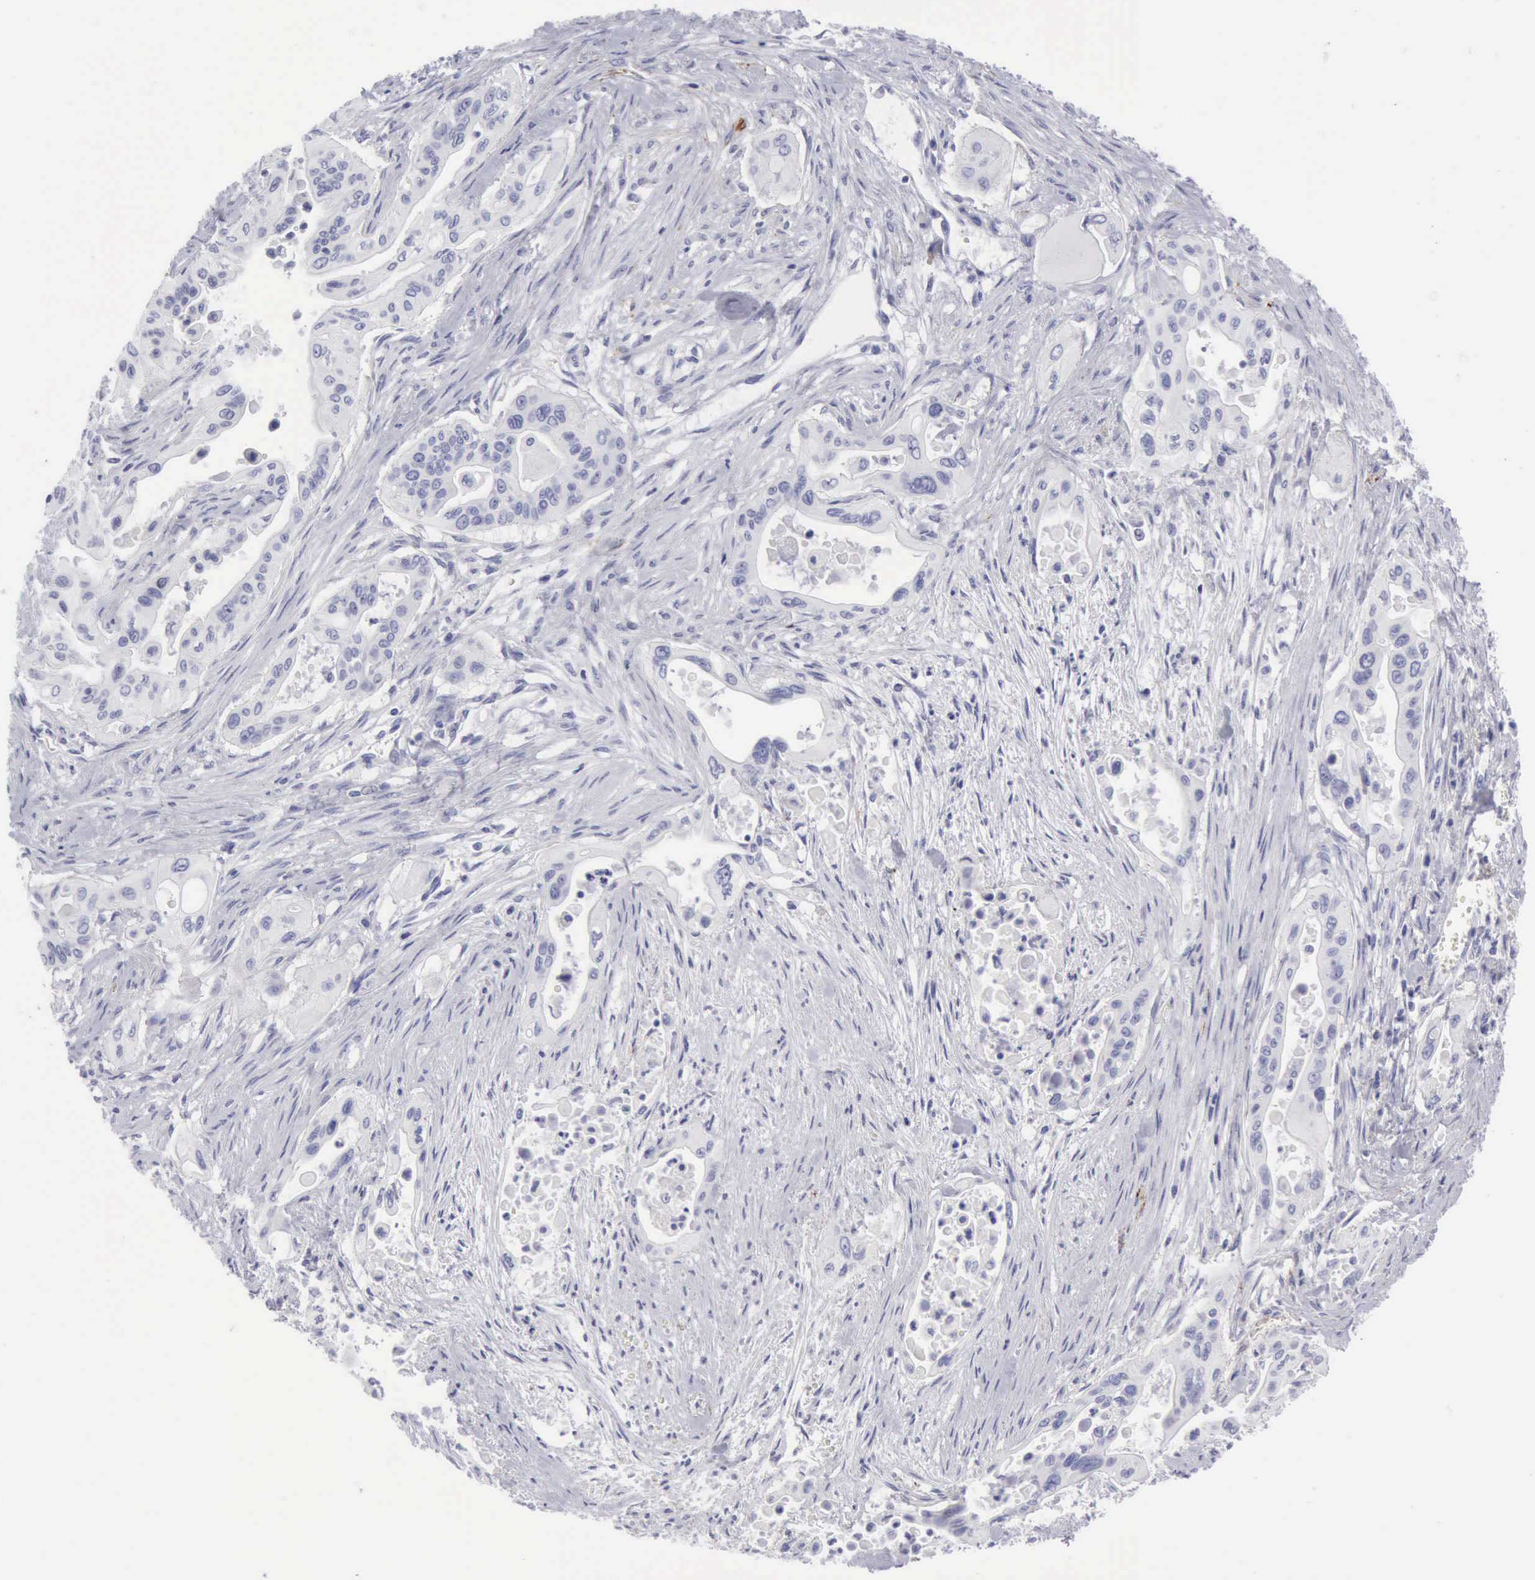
{"staining": {"intensity": "negative", "quantity": "none", "location": "none"}, "tissue": "pancreatic cancer", "cell_type": "Tumor cells", "image_type": "cancer", "snomed": [{"axis": "morphology", "description": "Adenocarcinoma, NOS"}, {"axis": "topography", "description": "Pancreas"}], "caption": "Pancreatic cancer was stained to show a protein in brown. There is no significant staining in tumor cells.", "gene": "NCAM1", "patient": {"sex": "male", "age": 77}}